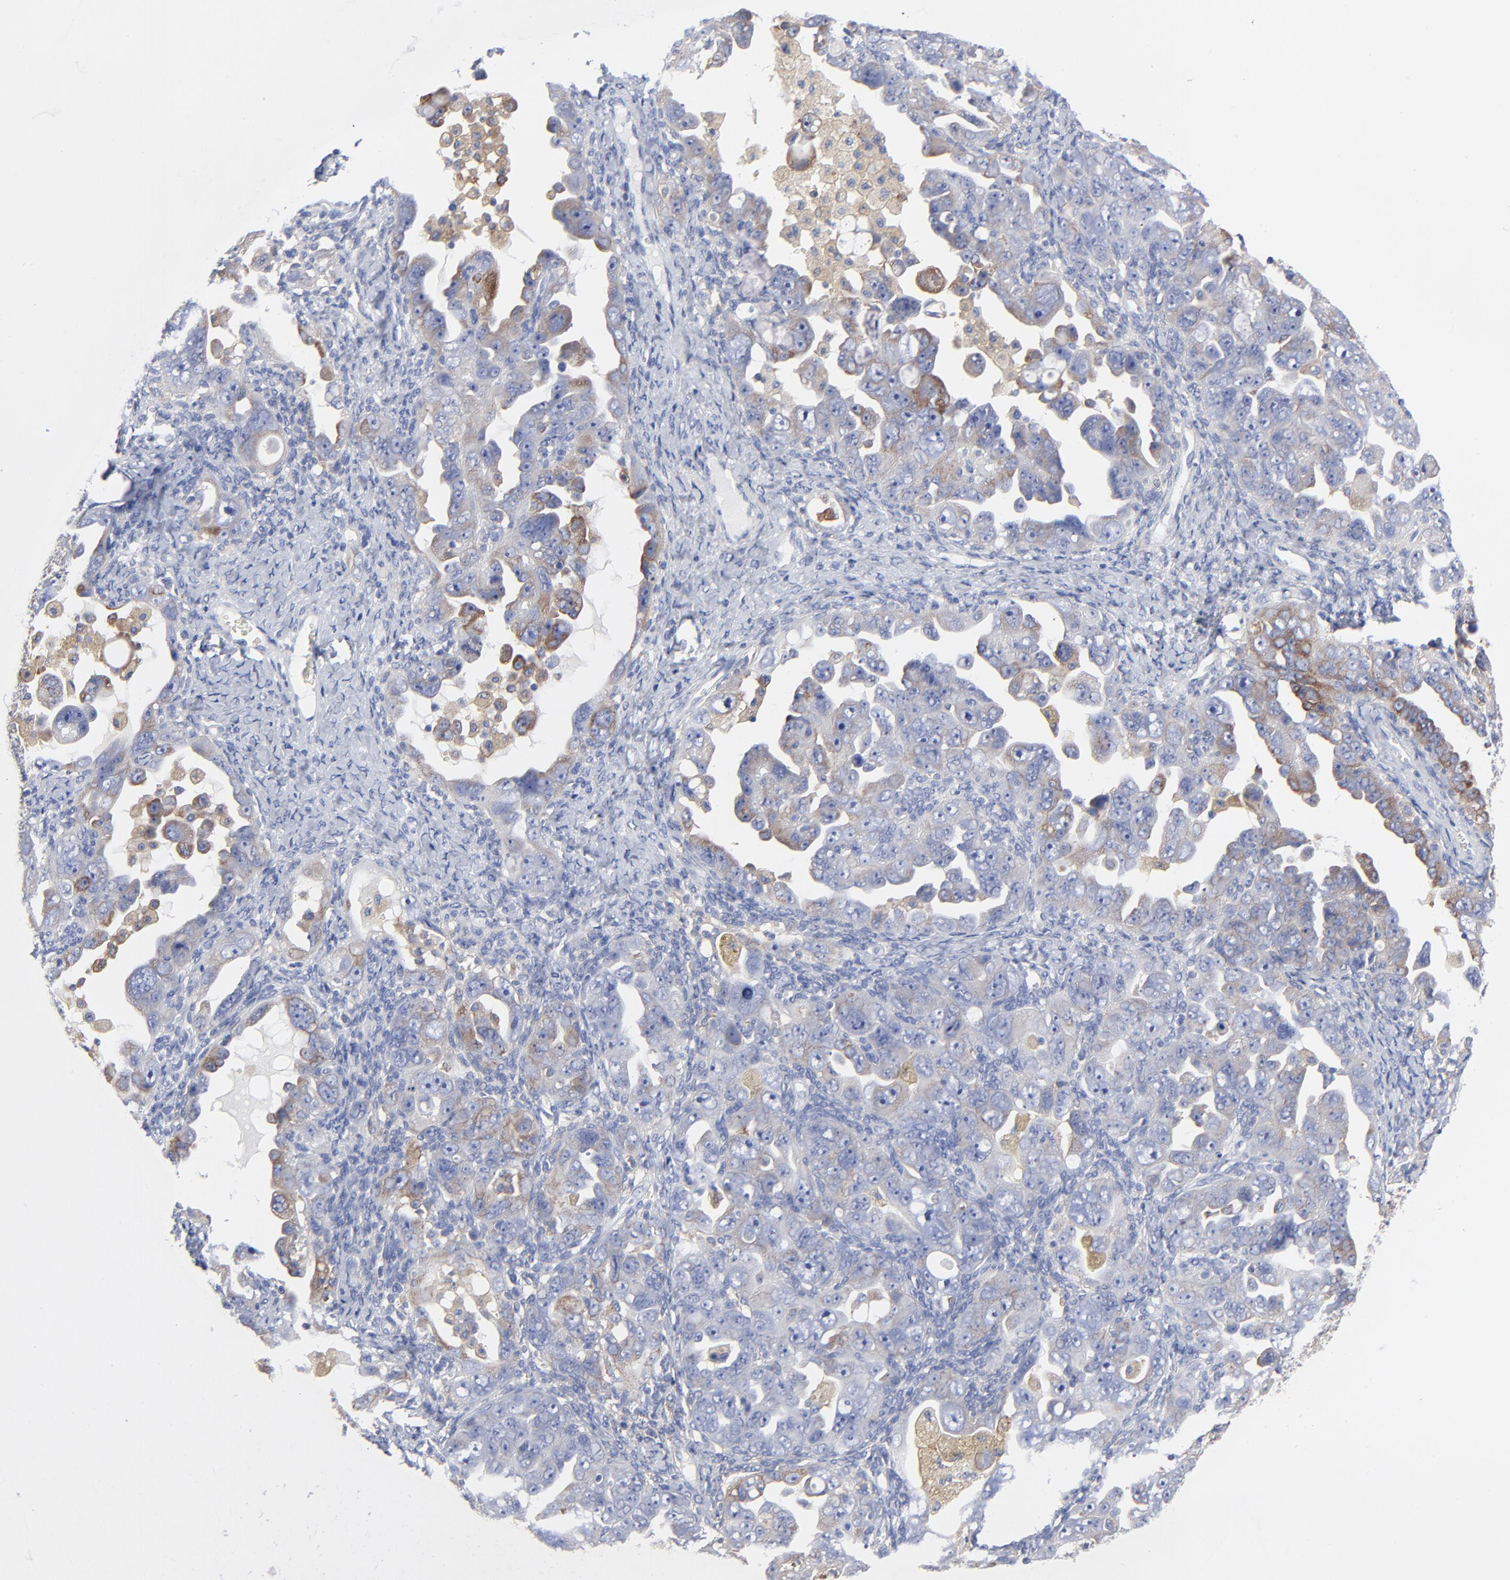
{"staining": {"intensity": "weak", "quantity": "25%-75%", "location": "cytoplasmic/membranous"}, "tissue": "ovarian cancer", "cell_type": "Tumor cells", "image_type": "cancer", "snomed": [{"axis": "morphology", "description": "Cystadenocarcinoma, serous, NOS"}, {"axis": "topography", "description": "Ovary"}], "caption": "Brown immunohistochemical staining in human ovarian cancer shows weak cytoplasmic/membranous positivity in about 25%-75% of tumor cells. (DAB (3,3'-diaminobenzidine) = brown stain, brightfield microscopy at high magnification).", "gene": "STAT2", "patient": {"sex": "female", "age": 66}}